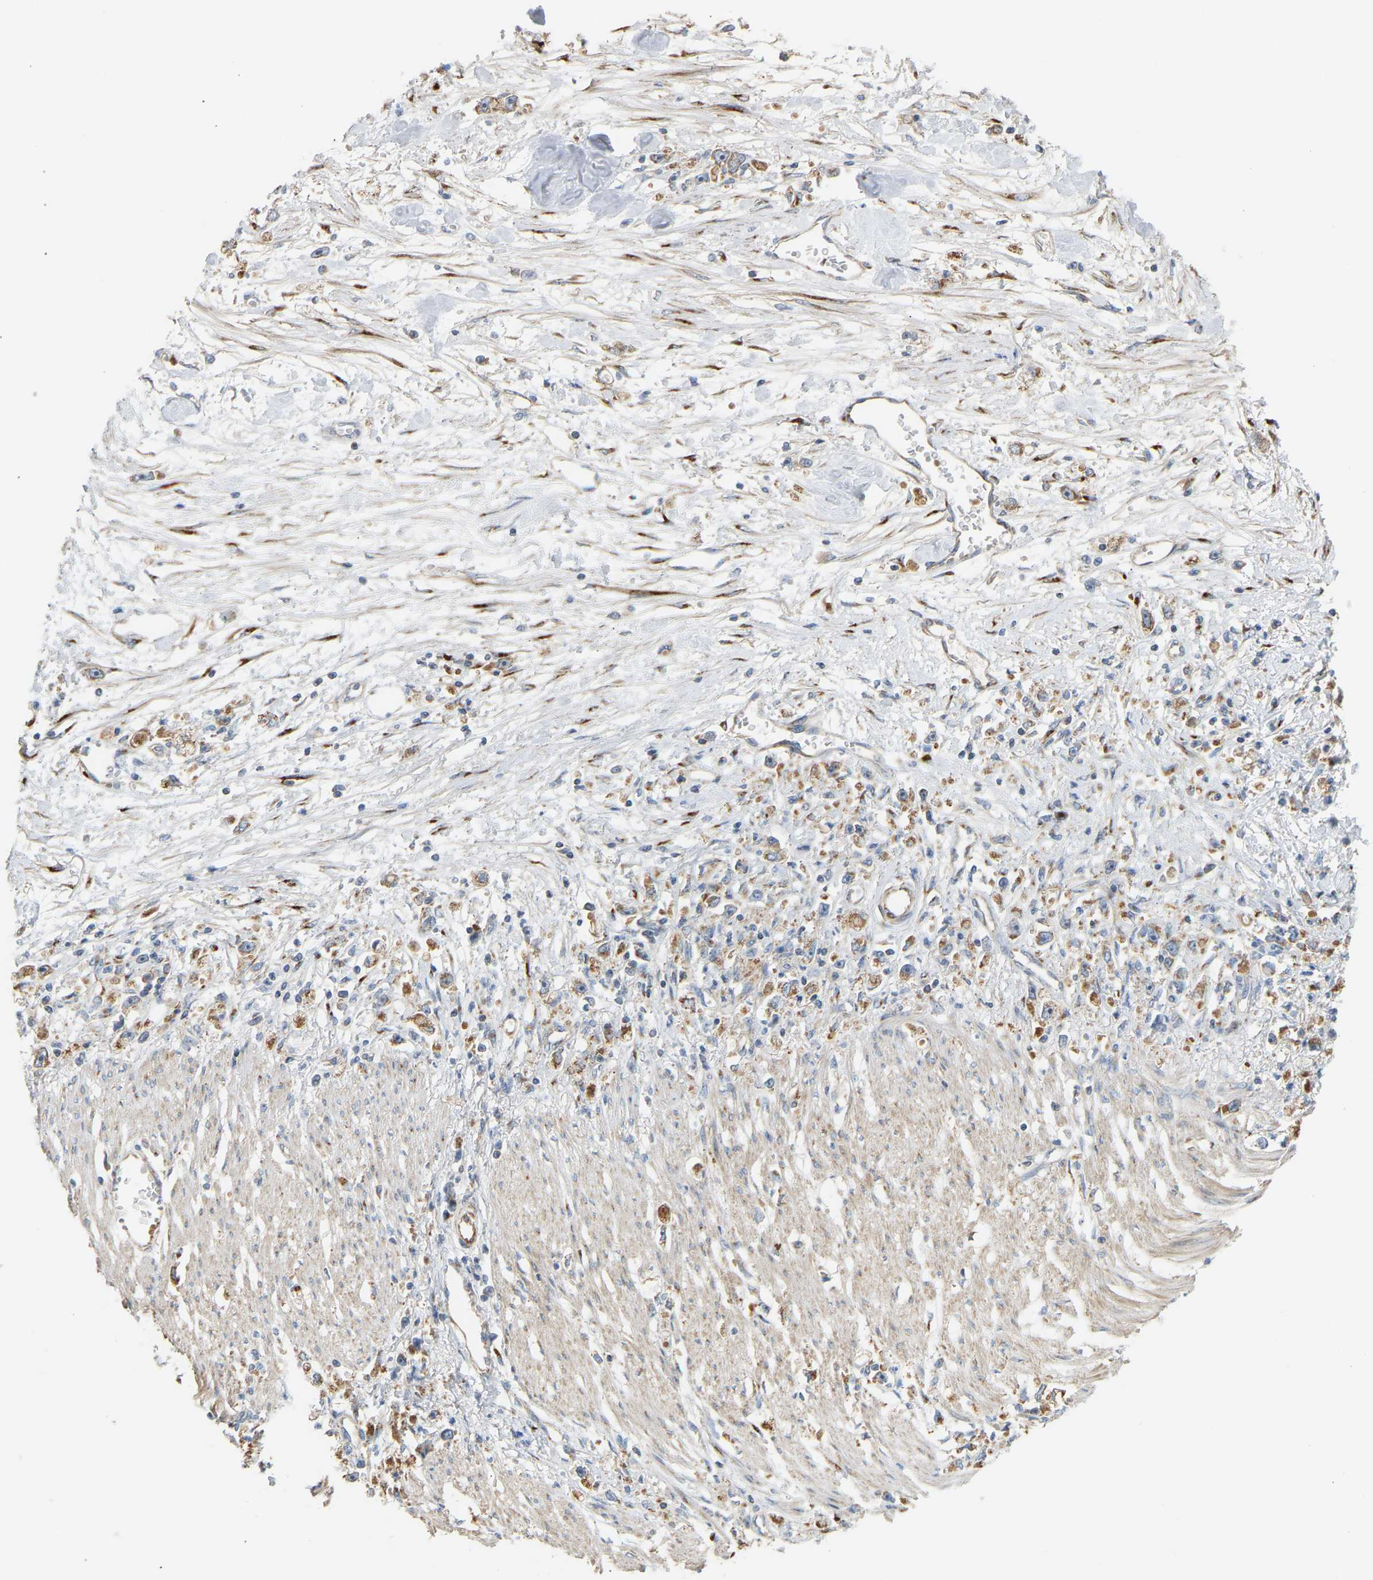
{"staining": {"intensity": "moderate", "quantity": ">75%", "location": "cytoplasmic/membranous"}, "tissue": "stomach cancer", "cell_type": "Tumor cells", "image_type": "cancer", "snomed": [{"axis": "morphology", "description": "Adenocarcinoma, NOS"}, {"axis": "topography", "description": "Stomach"}], "caption": "Tumor cells demonstrate medium levels of moderate cytoplasmic/membranous expression in about >75% of cells in human stomach cancer. The protein is shown in brown color, while the nuclei are stained blue.", "gene": "YIPF2", "patient": {"sex": "female", "age": 59}}